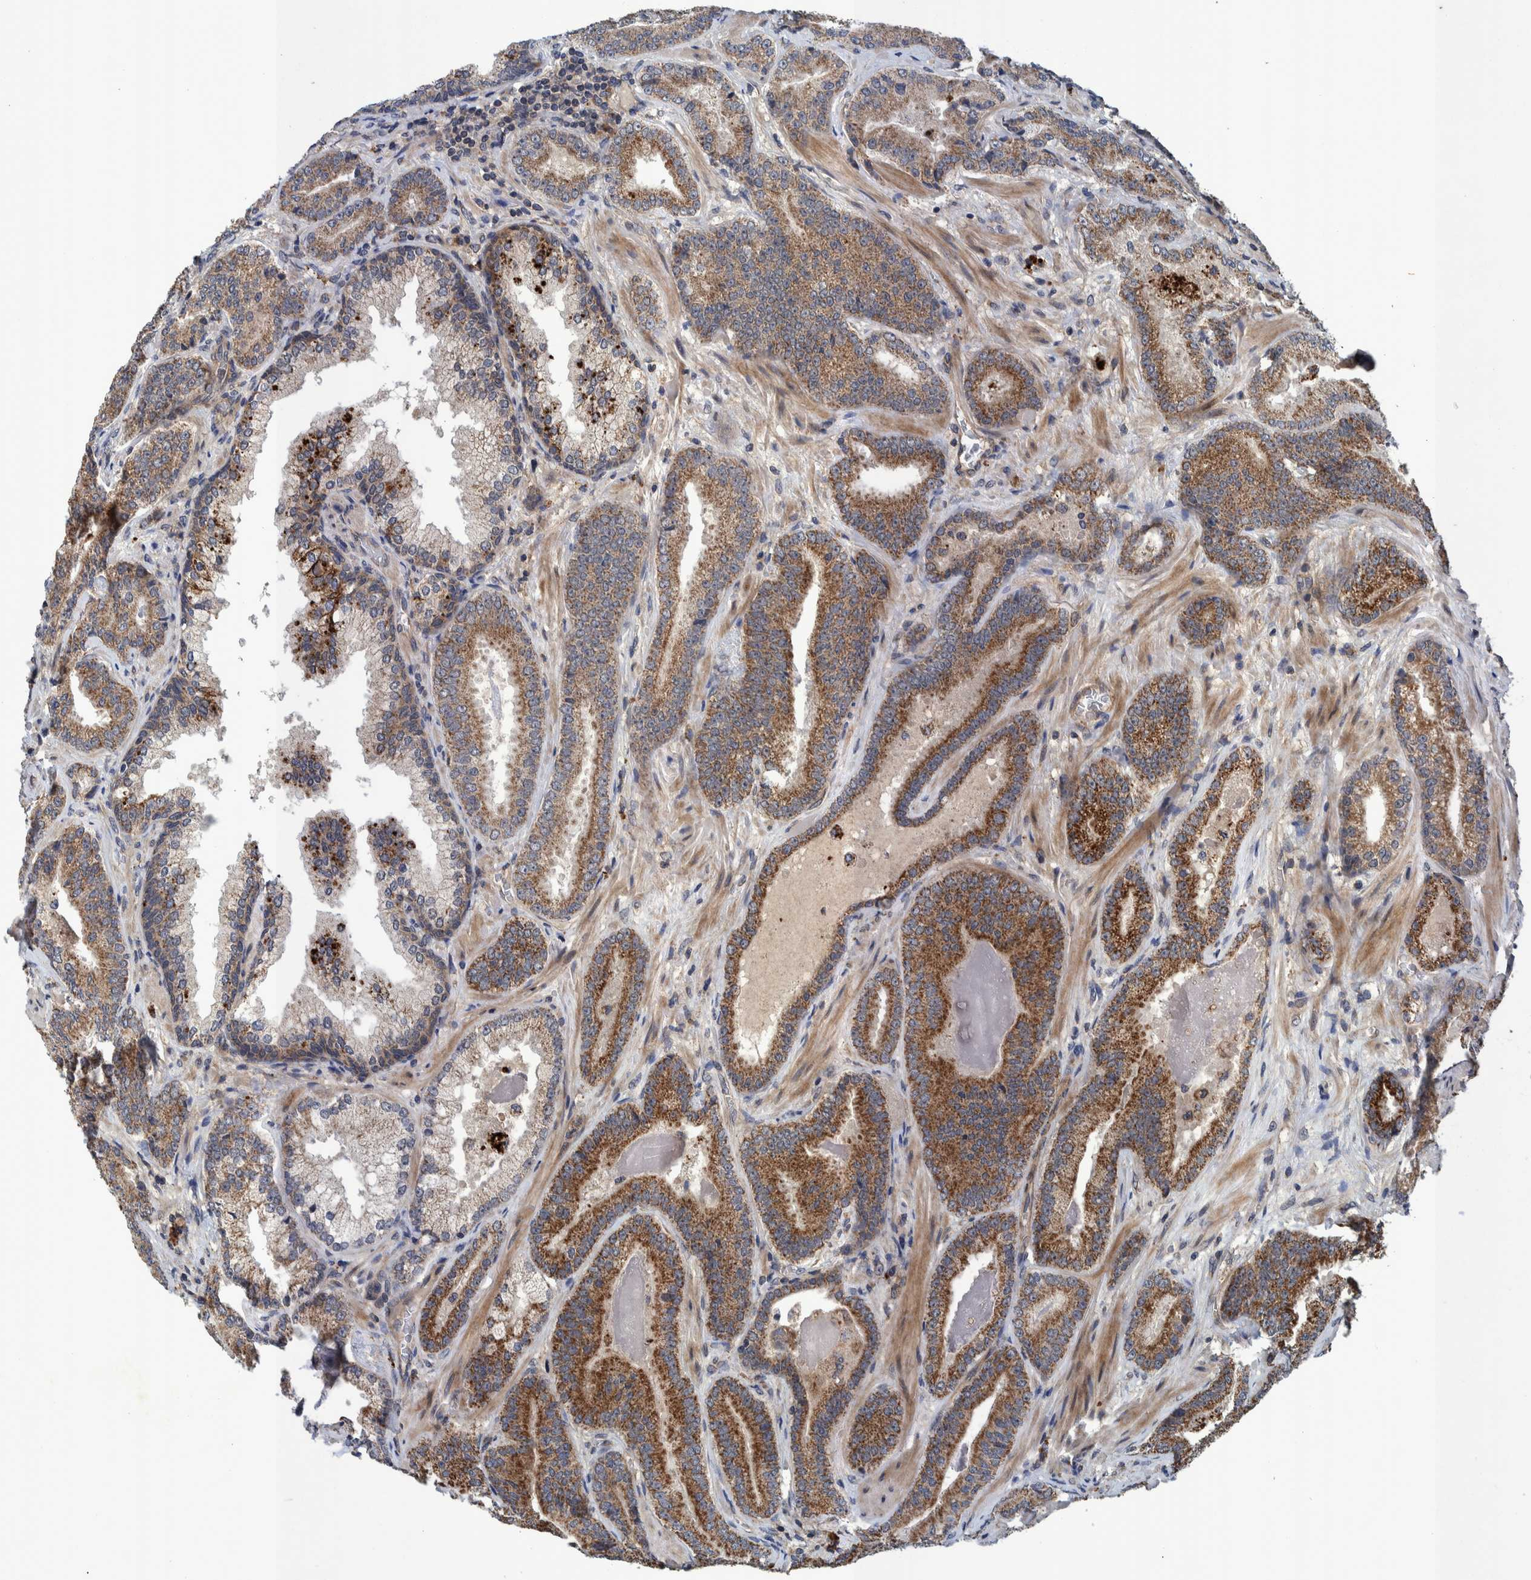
{"staining": {"intensity": "moderate", "quantity": ">75%", "location": "cytoplasmic/membranous"}, "tissue": "prostate cancer", "cell_type": "Tumor cells", "image_type": "cancer", "snomed": [{"axis": "morphology", "description": "Adenocarcinoma, Low grade"}, {"axis": "topography", "description": "Prostate"}], "caption": "About >75% of tumor cells in low-grade adenocarcinoma (prostate) reveal moderate cytoplasmic/membranous protein expression as visualized by brown immunohistochemical staining.", "gene": "MRPS7", "patient": {"sex": "male", "age": 51}}